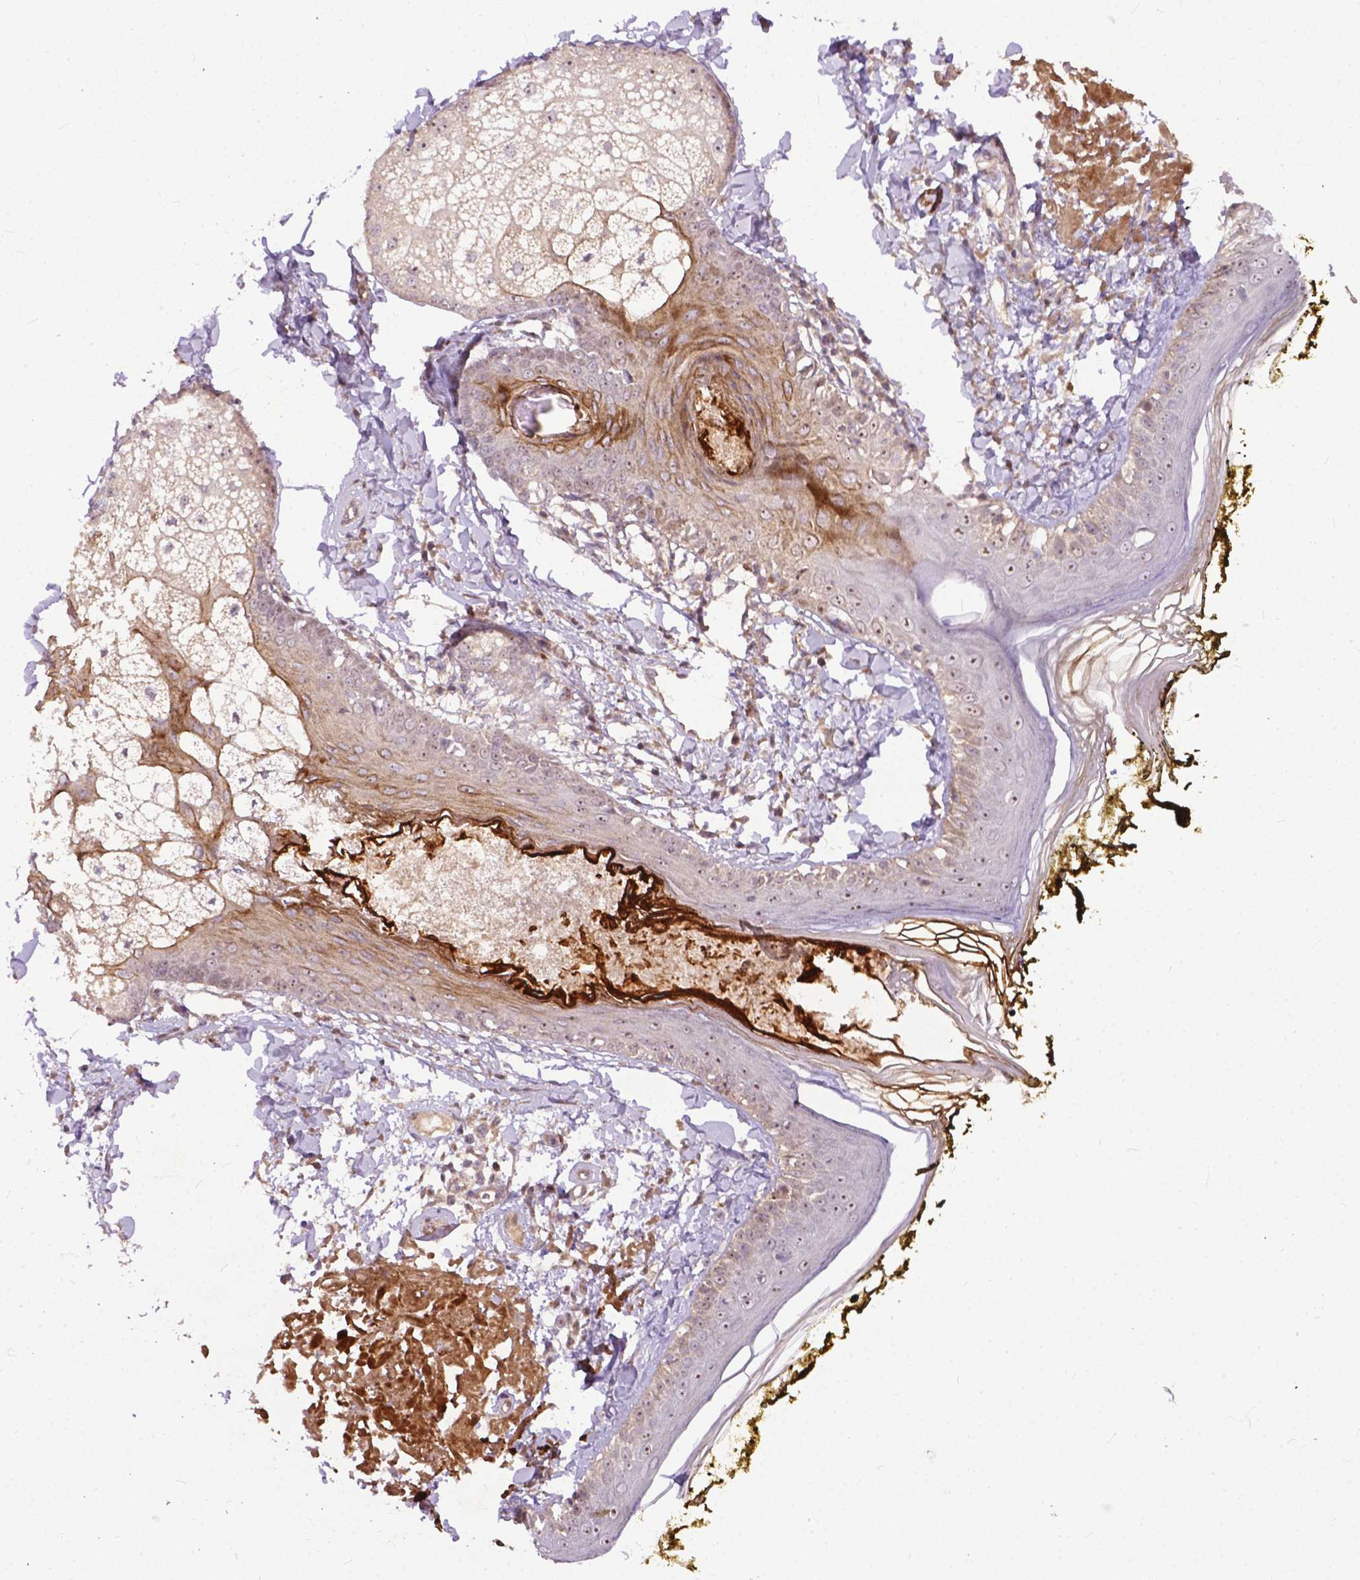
{"staining": {"intensity": "weak", "quantity": "25%-75%", "location": "cytoplasmic/membranous,nuclear"}, "tissue": "skin", "cell_type": "Fibroblasts", "image_type": "normal", "snomed": [{"axis": "morphology", "description": "Normal tissue, NOS"}, {"axis": "topography", "description": "Skin"}], "caption": "Protein staining of unremarkable skin demonstrates weak cytoplasmic/membranous,nuclear expression in approximately 25%-75% of fibroblasts. The protein of interest is stained brown, and the nuclei are stained in blue (DAB (3,3'-diaminobenzidine) IHC with brightfield microscopy, high magnification).", "gene": "PARP3", "patient": {"sex": "male", "age": 76}}